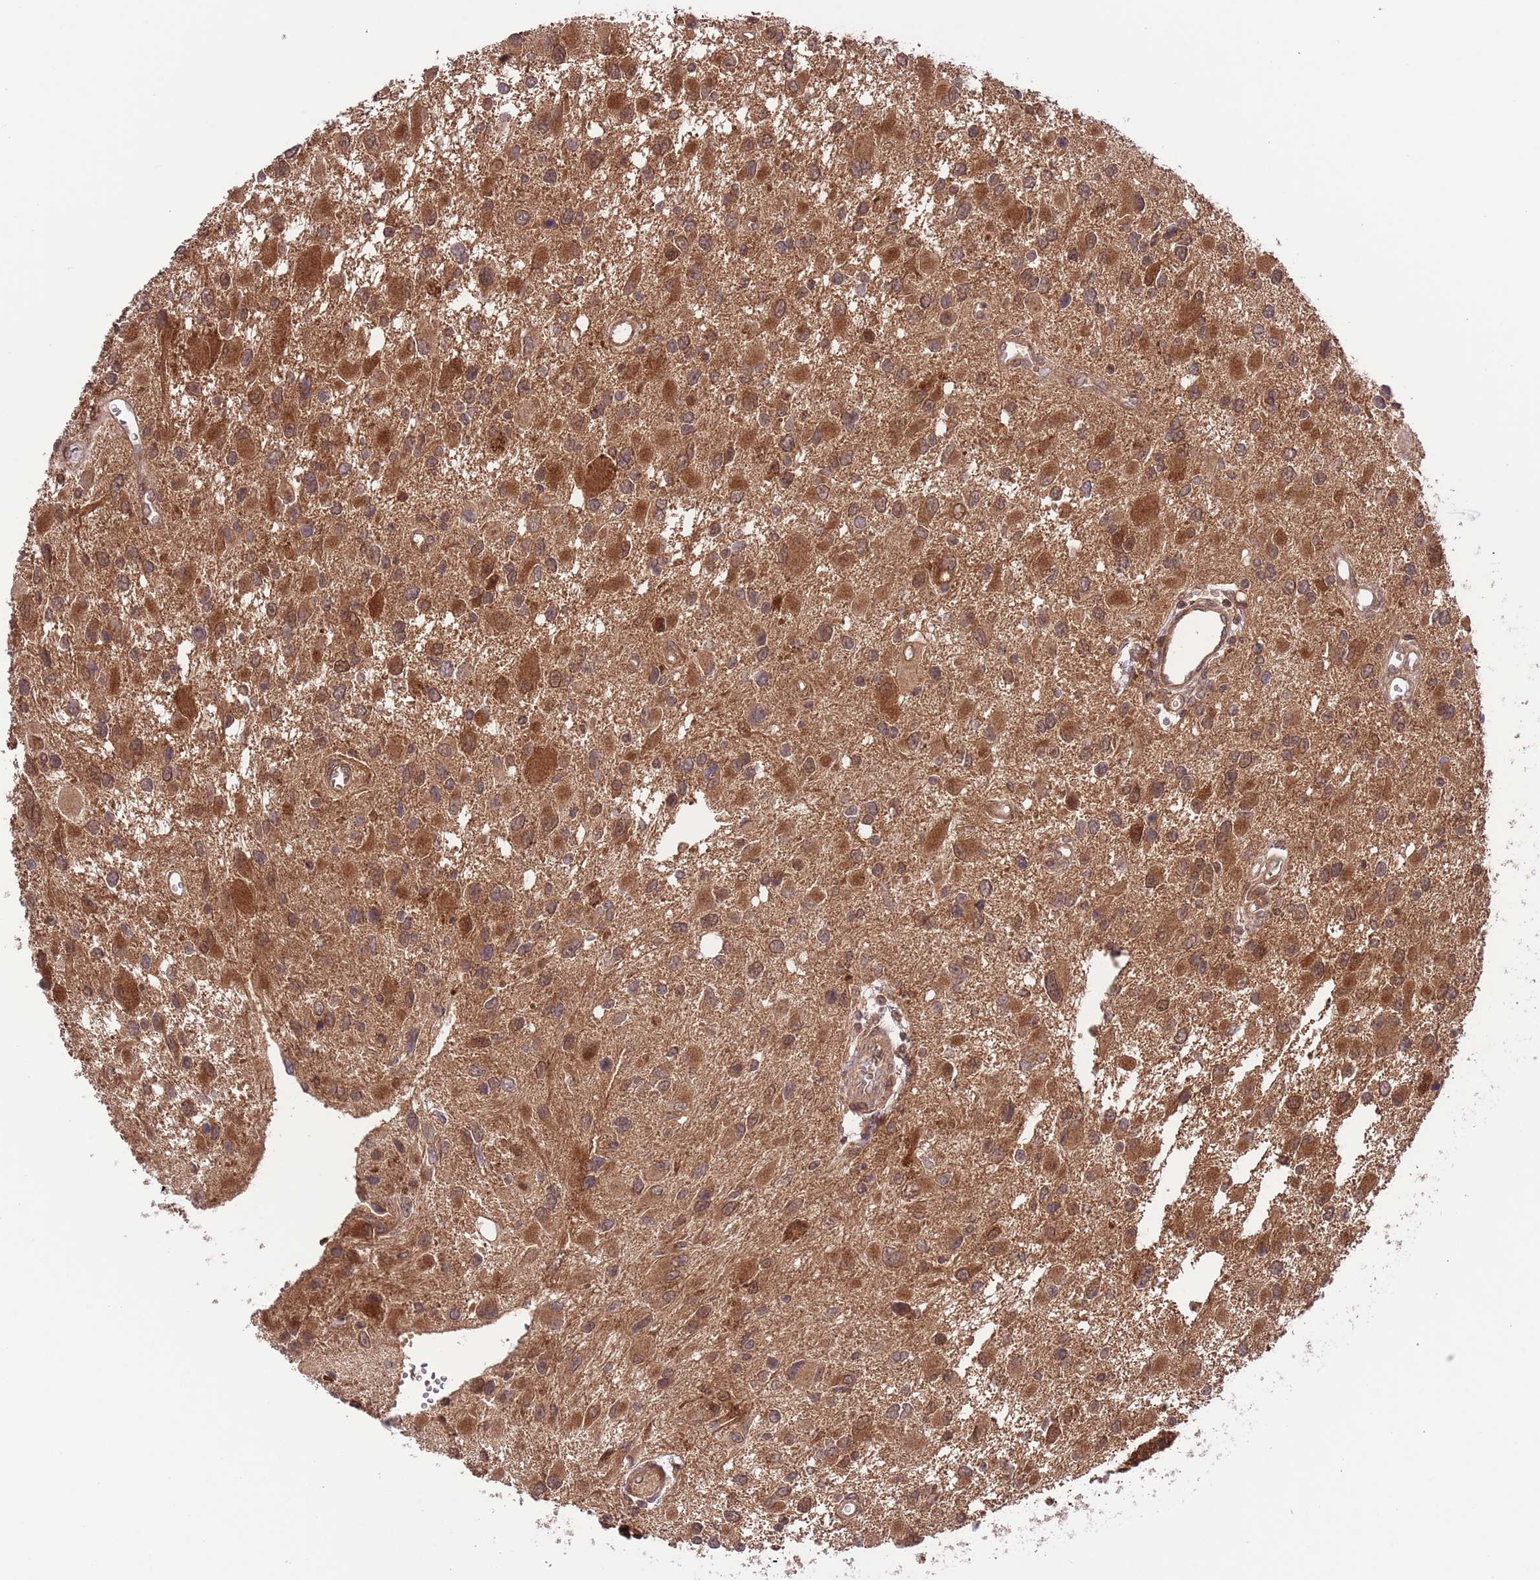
{"staining": {"intensity": "moderate", "quantity": ">75%", "location": "cytoplasmic/membranous"}, "tissue": "glioma", "cell_type": "Tumor cells", "image_type": "cancer", "snomed": [{"axis": "morphology", "description": "Glioma, malignant, High grade"}, {"axis": "topography", "description": "Brain"}], "caption": "This image shows IHC staining of high-grade glioma (malignant), with medium moderate cytoplasmic/membranous expression in about >75% of tumor cells.", "gene": "HDHD2", "patient": {"sex": "male", "age": 53}}